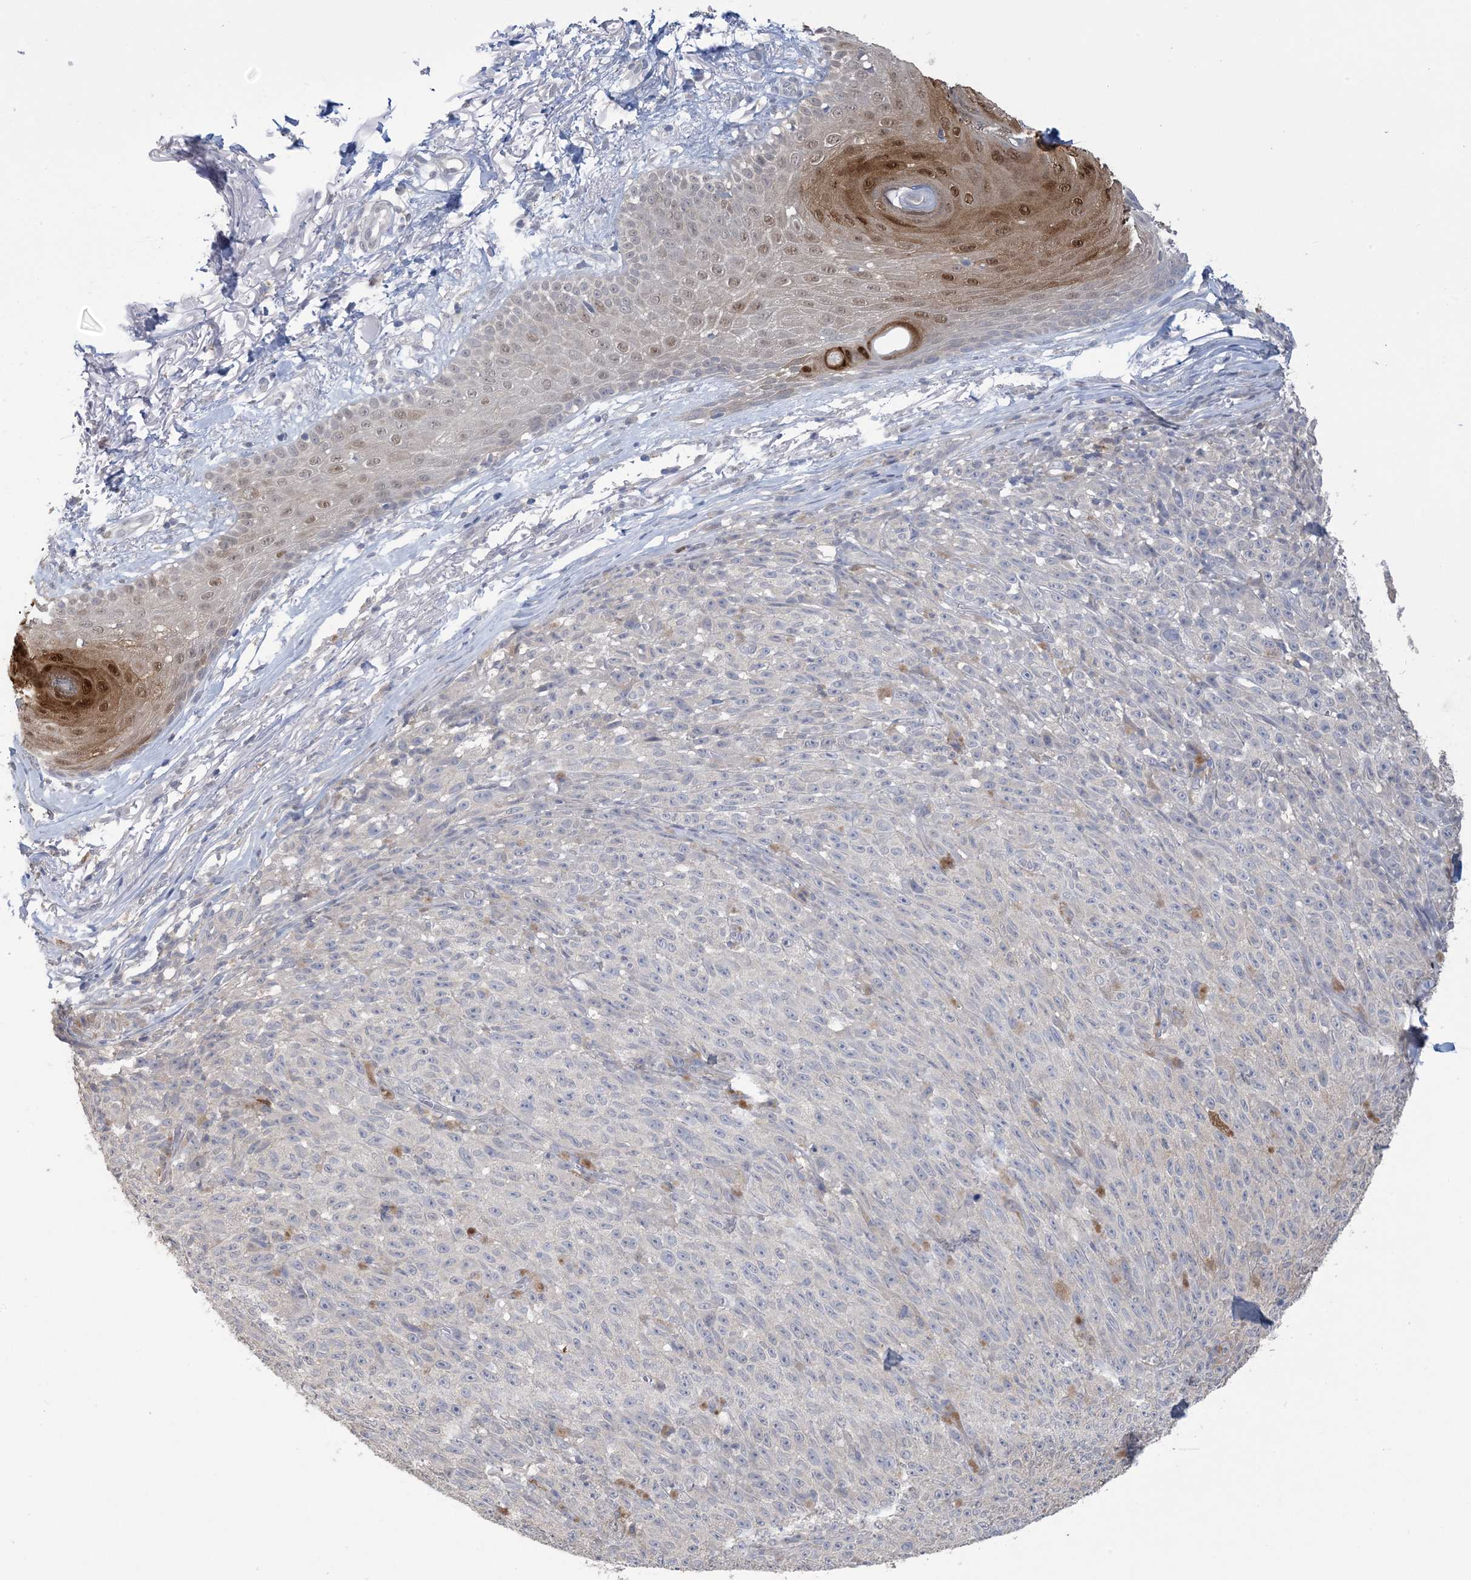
{"staining": {"intensity": "negative", "quantity": "none", "location": "none"}, "tissue": "melanoma", "cell_type": "Tumor cells", "image_type": "cancer", "snomed": [{"axis": "morphology", "description": "Malignant melanoma, NOS"}, {"axis": "topography", "description": "Skin"}], "caption": "A high-resolution image shows immunohistochemistry (IHC) staining of melanoma, which displays no significant expression in tumor cells. (DAB immunohistochemistry (IHC), high magnification).", "gene": "HMGCS1", "patient": {"sex": "female", "age": 82}}